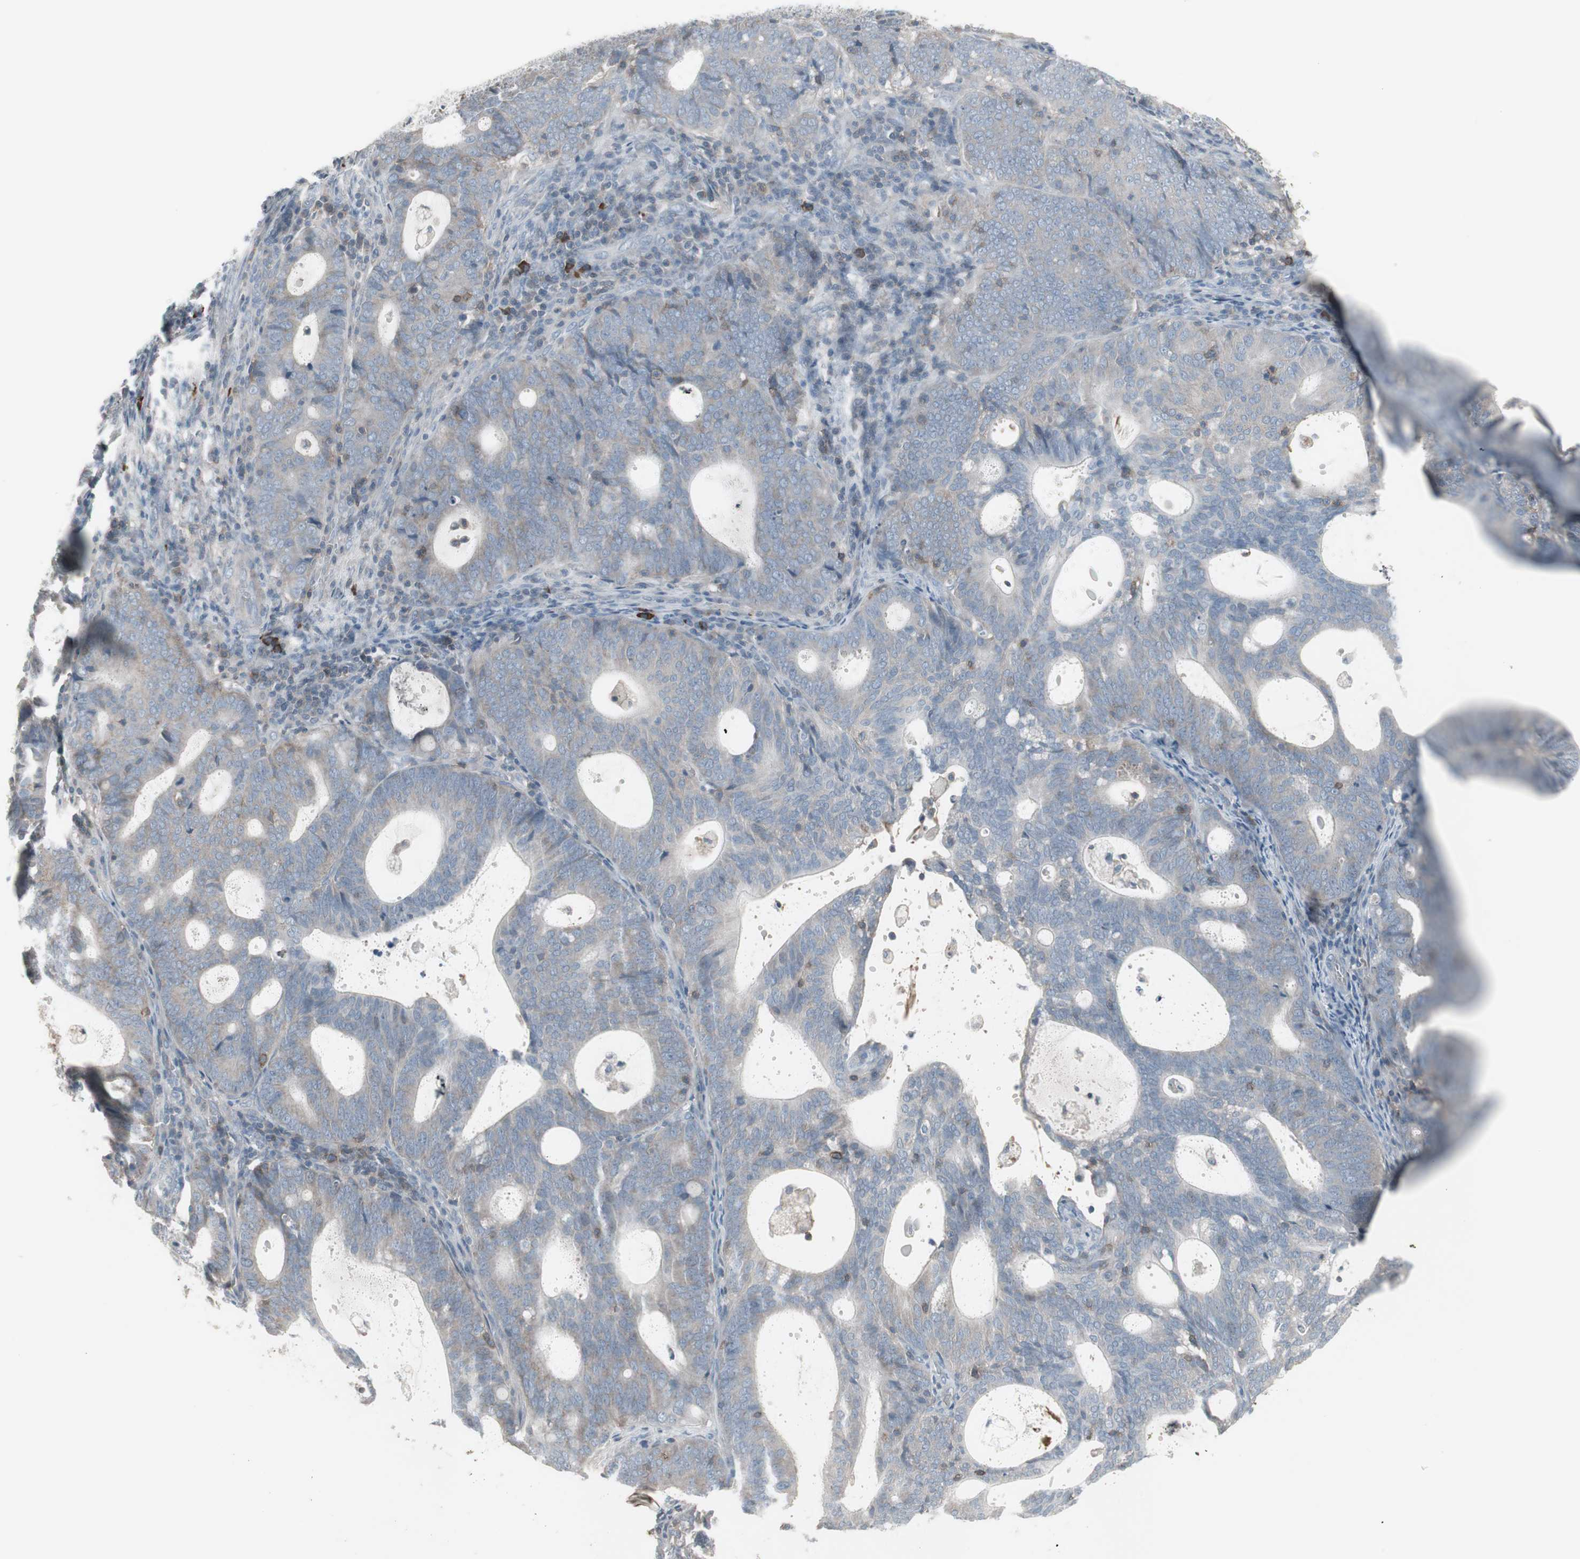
{"staining": {"intensity": "weak", "quantity": "<25%", "location": "cytoplasmic/membranous"}, "tissue": "endometrial cancer", "cell_type": "Tumor cells", "image_type": "cancer", "snomed": [{"axis": "morphology", "description": "Adenocarcinoma, NOS"}, {"axis": "topography", "description": "Uterus"}], "caption": "DAB immunohistochemical staining of adenocarcinoma (endometrial) exhibits no significant expression in tumor cells. Nuclei are stained in blue.", "gene": "ZSCAN32", "patient": {"sex": "female", "age": 83}}